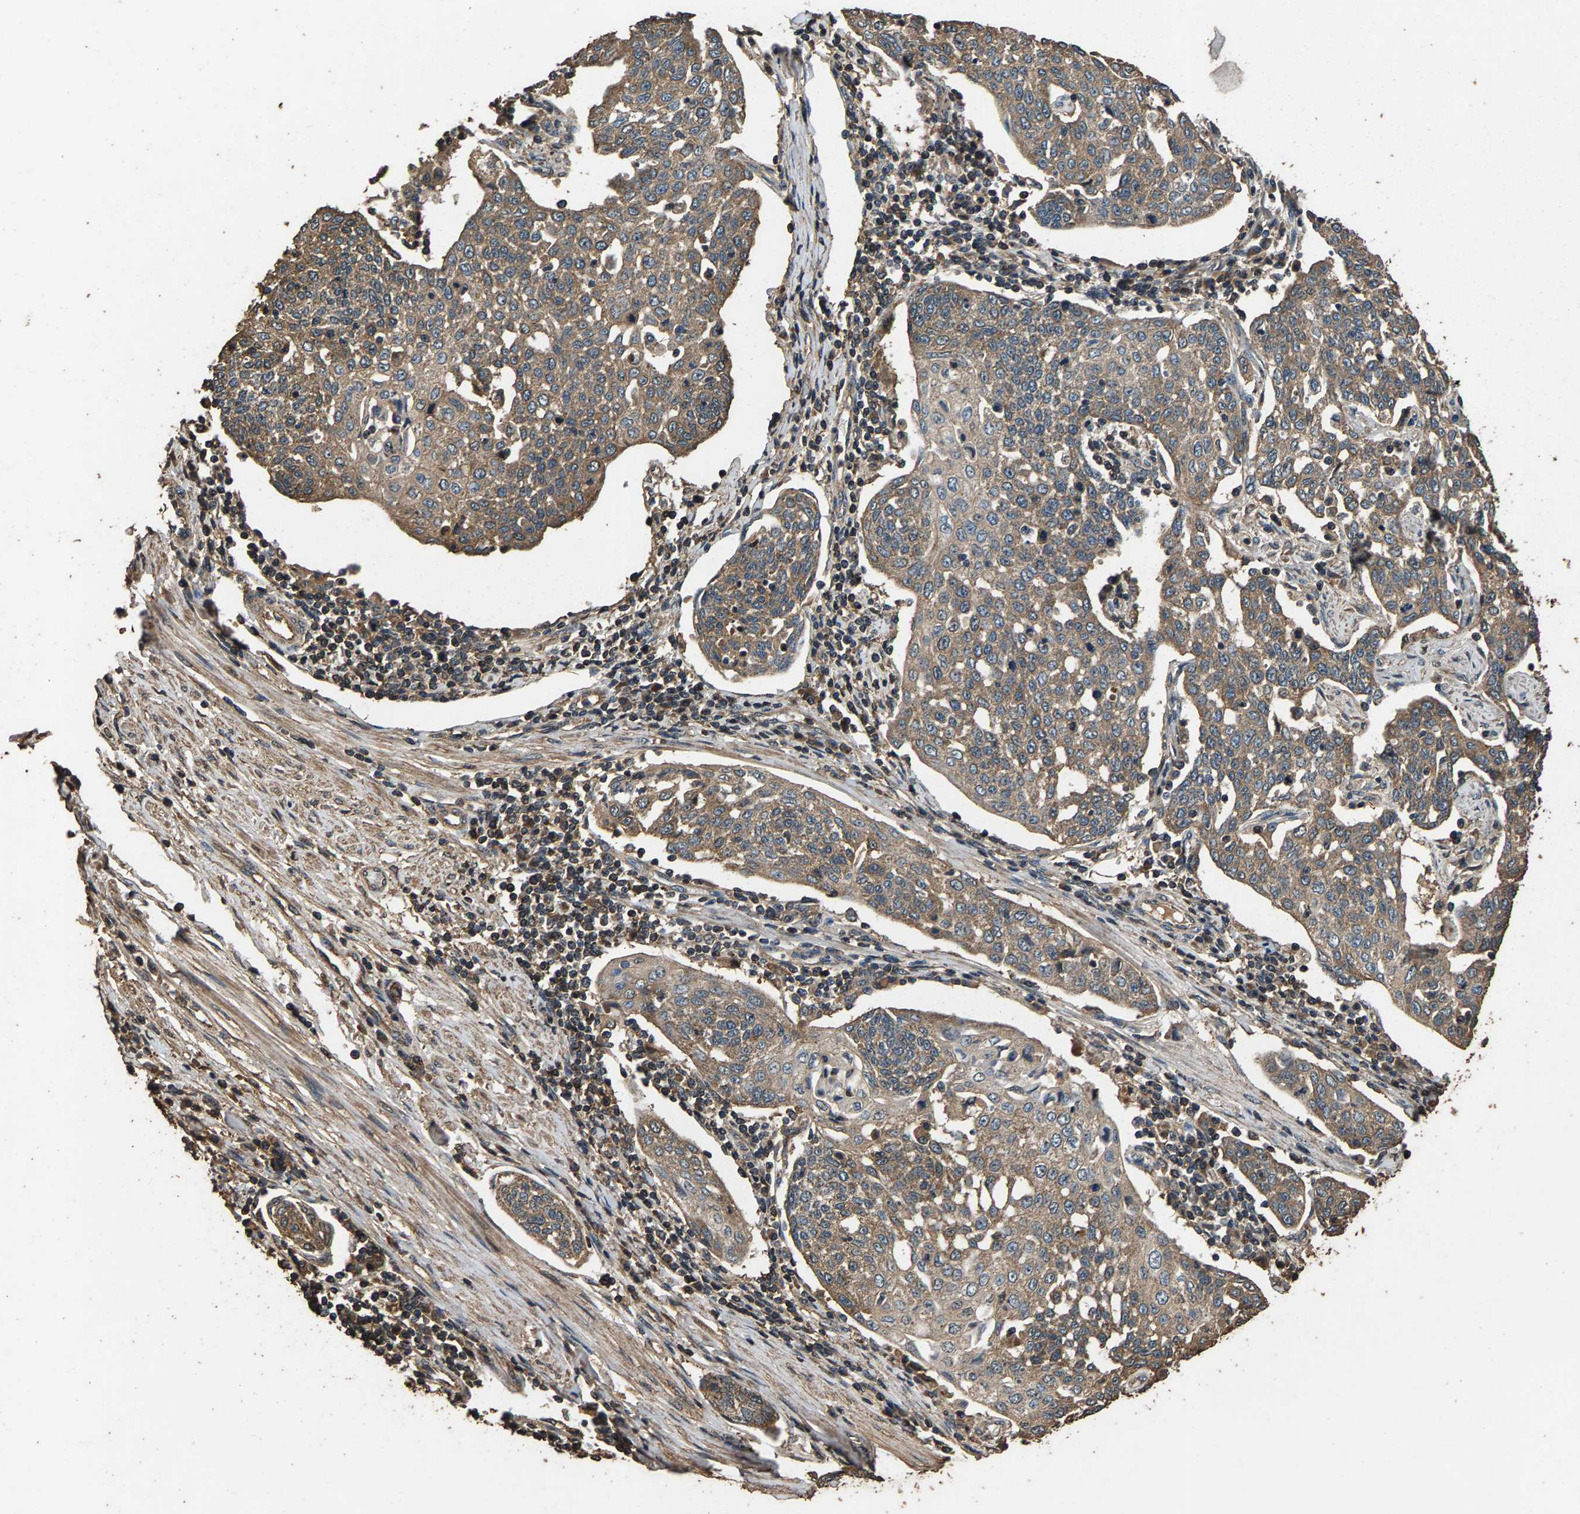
{"staining": {"intensity": "weak", "quantity": ">75%", "location": "cytoplasmic/membranous"}, "tissue": "cervical cancer", "cell_type": "Tumor cells", "image_type": "cancer", "snomed": [{"axis": "morphology", "description": "Squamous cell carcinoma, NOS"}, {"axis": "topography", "description": "Cervix"}], "caption": "Immunohistochemistry (IHC) image of human cervical cancer stained for a protein (brown), which demonstrates low levels of weak cytoplasmic/membranous positivity in about >75% of tumor cells.", "gene": "MRPL27", "patient": {"sex": "female", "age": 34}}